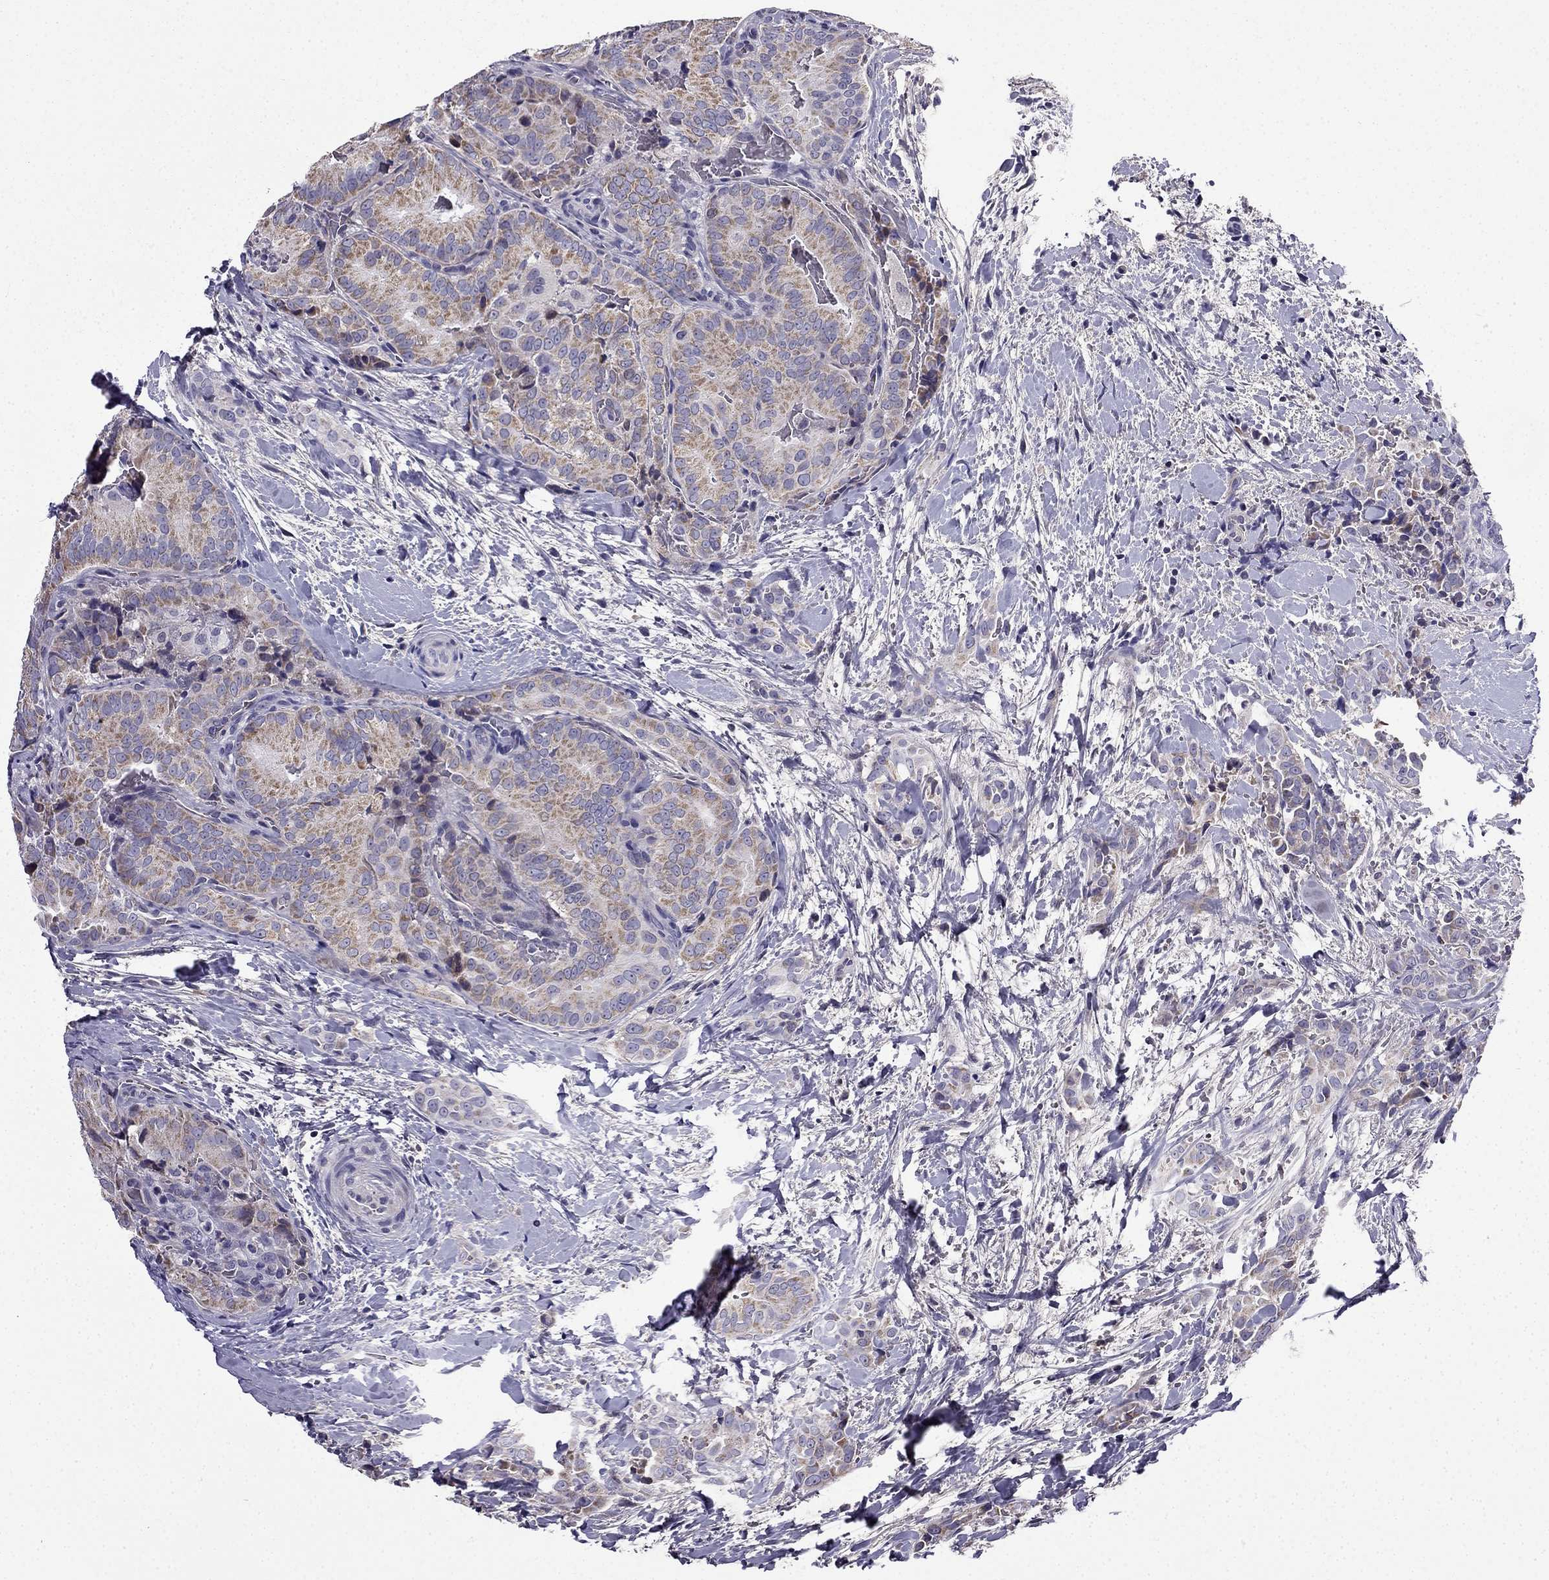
{"staining": {"intensity": "moderate", "quantity": ">75%", "location": "cytoplasmic/membranous"}, "tissue": "thyroid cancer", "cell_type": "Tumor cells", "image_type": "cancer", "snomed": [{"axis": "morphology", "description": "Papillary adenocarcinoma, NOS"}, {"axis": "topography", "description": "Thyroid gland"}], "caption": "Human thyroid papillary adenocarcinoma stained for a protein (brown) displays moderate cytoplasmic/membranous positive expression in approximately >75% of tumor cells.", "gene": "SLC6A2", "patient": {"sex": "male", "age": 61}}